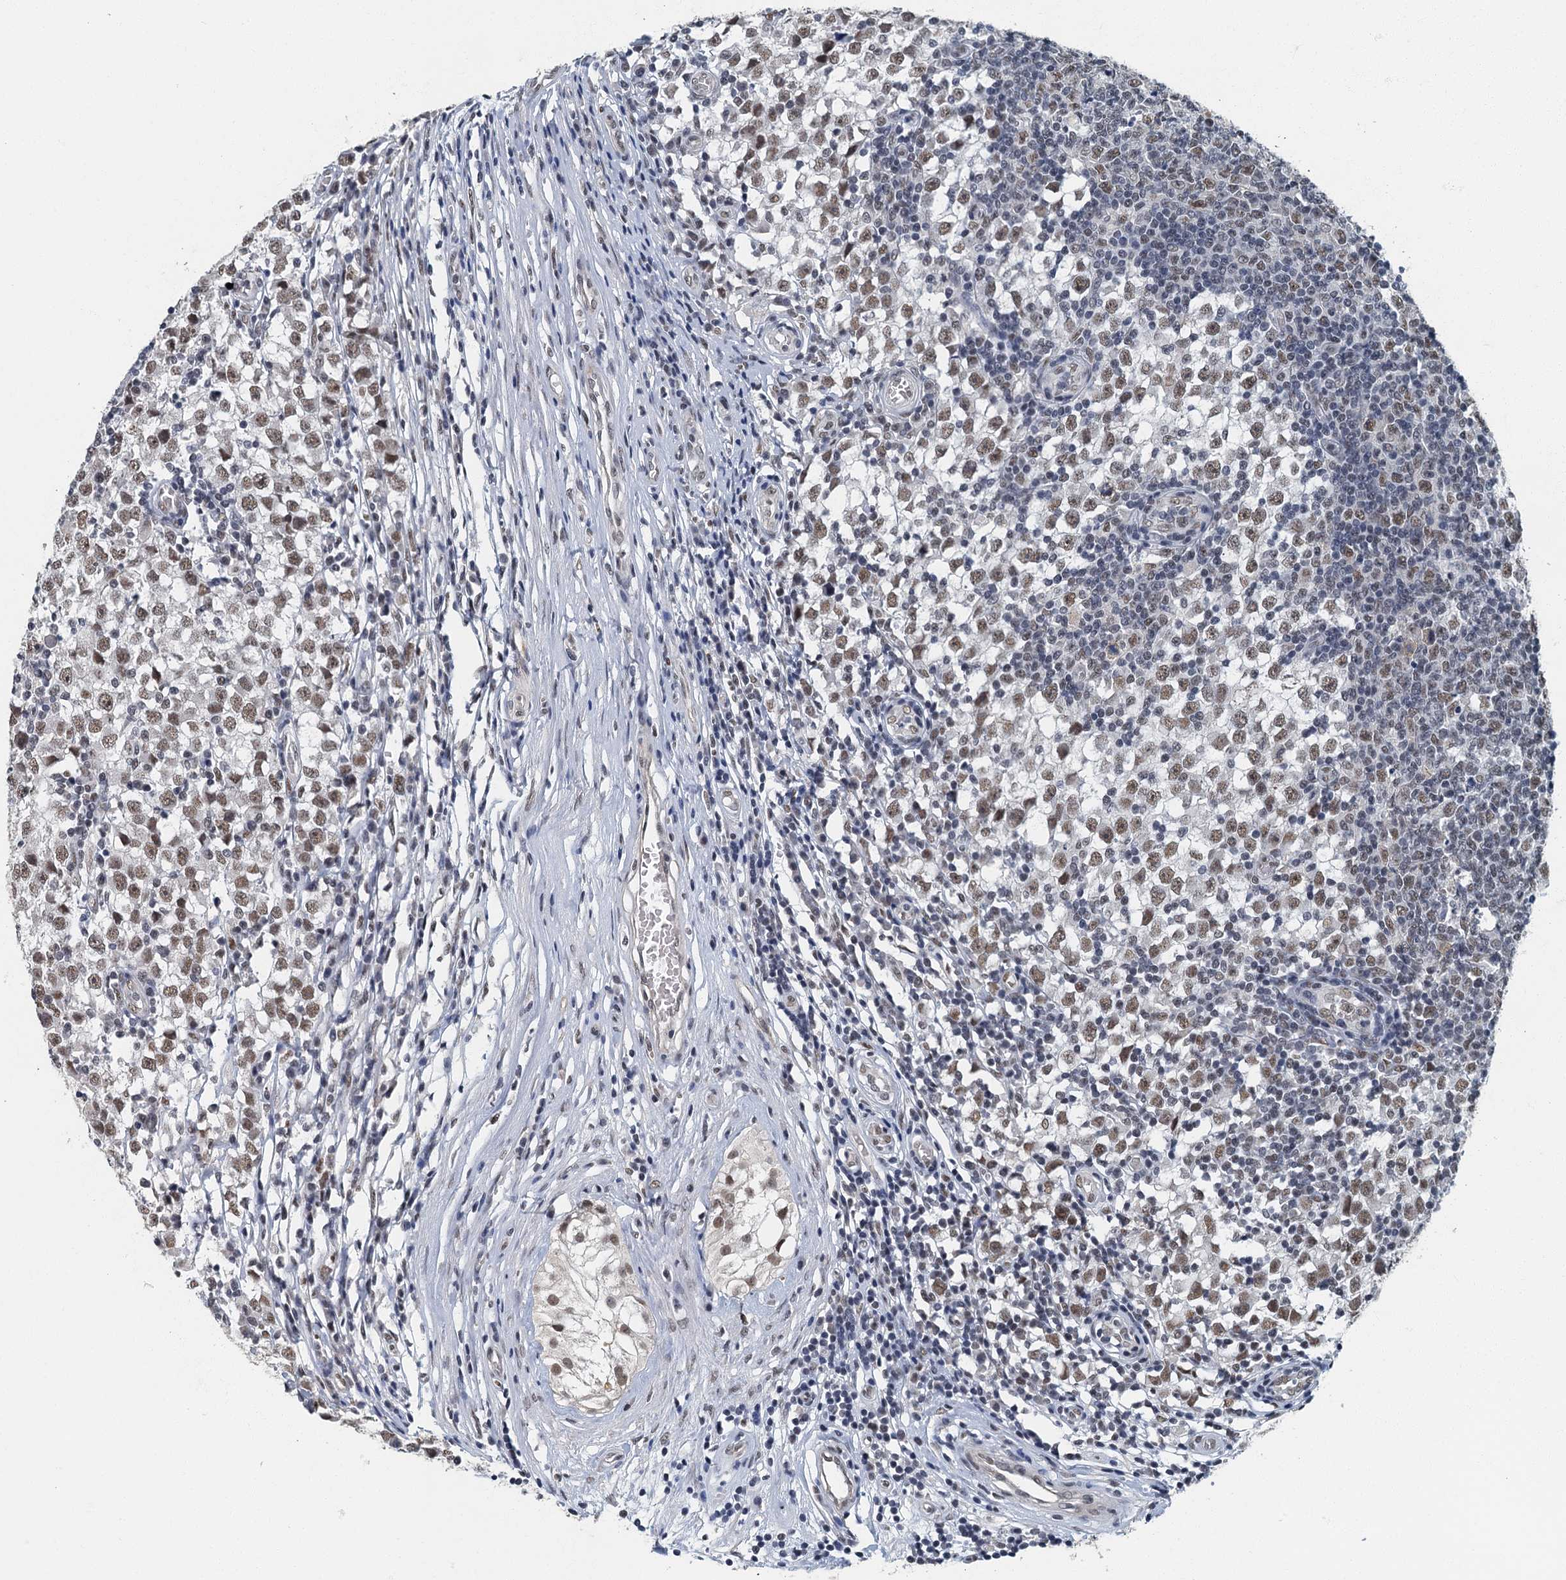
{"staining": {"intensity": "moderate", "quantity": ">75%", "location": "nuclear"}, "tissue": "testis cancer", "cell_type": "Tumor cells", "image_type": "cancer", "snomed": [{"axis": "morphology", "description": "Seminoma, NOS"}, {"axis": "topography", "description": "Testis"}], "caption": "Human testis cancer (seminoma) stained for a protein (brown) exhibits moderate nuclear positive positivity in approximately >75% of tumor cells.", "gene": "GADL1", "patient": {"sex": "male", "age": 65}}